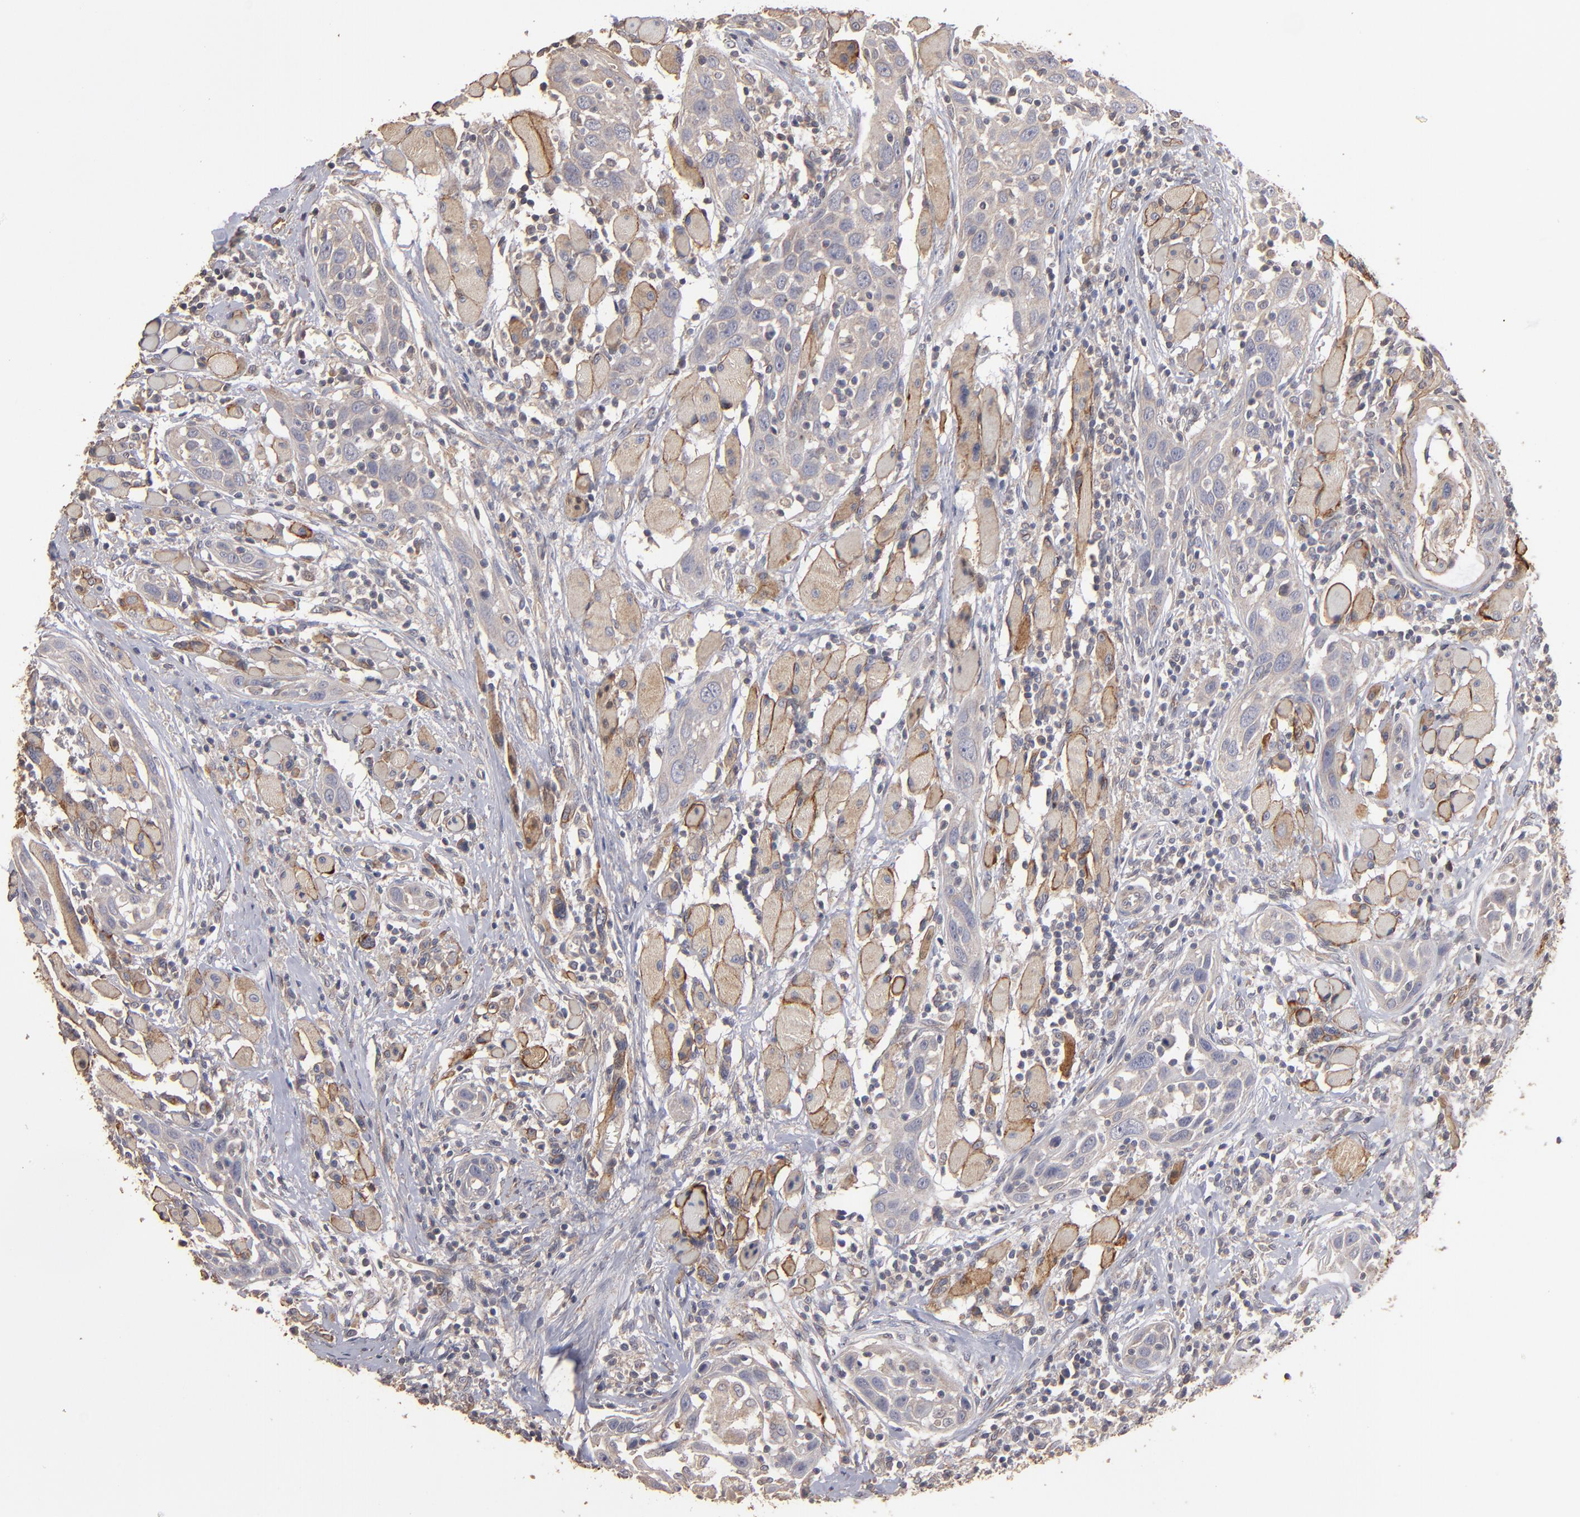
{"staining": {"intensity": "weak", "quantity": ">75%", "location": "cytoplasmic/membranous"}, "tissue": "head and neck cancer", "cell_type": "Tumor cells", "image_type": "cancer", "snomed": [{"axis": "morphology", "description": "Squamous cell carcinoma, NOS"}, {"axis": "topography", "description": "Oral tissue"}, {"axis": "topography", "description": "Head-Neck"}], "caption": "This micrograph exhibits immunohistochemistry (IHC) staining of head and neck cancer, with low weak cytoplasmic/membranous positivity in approximately >75% of tumor cells.", "gene": "DMD", "patient": {"sex": "female", "age": 50}}